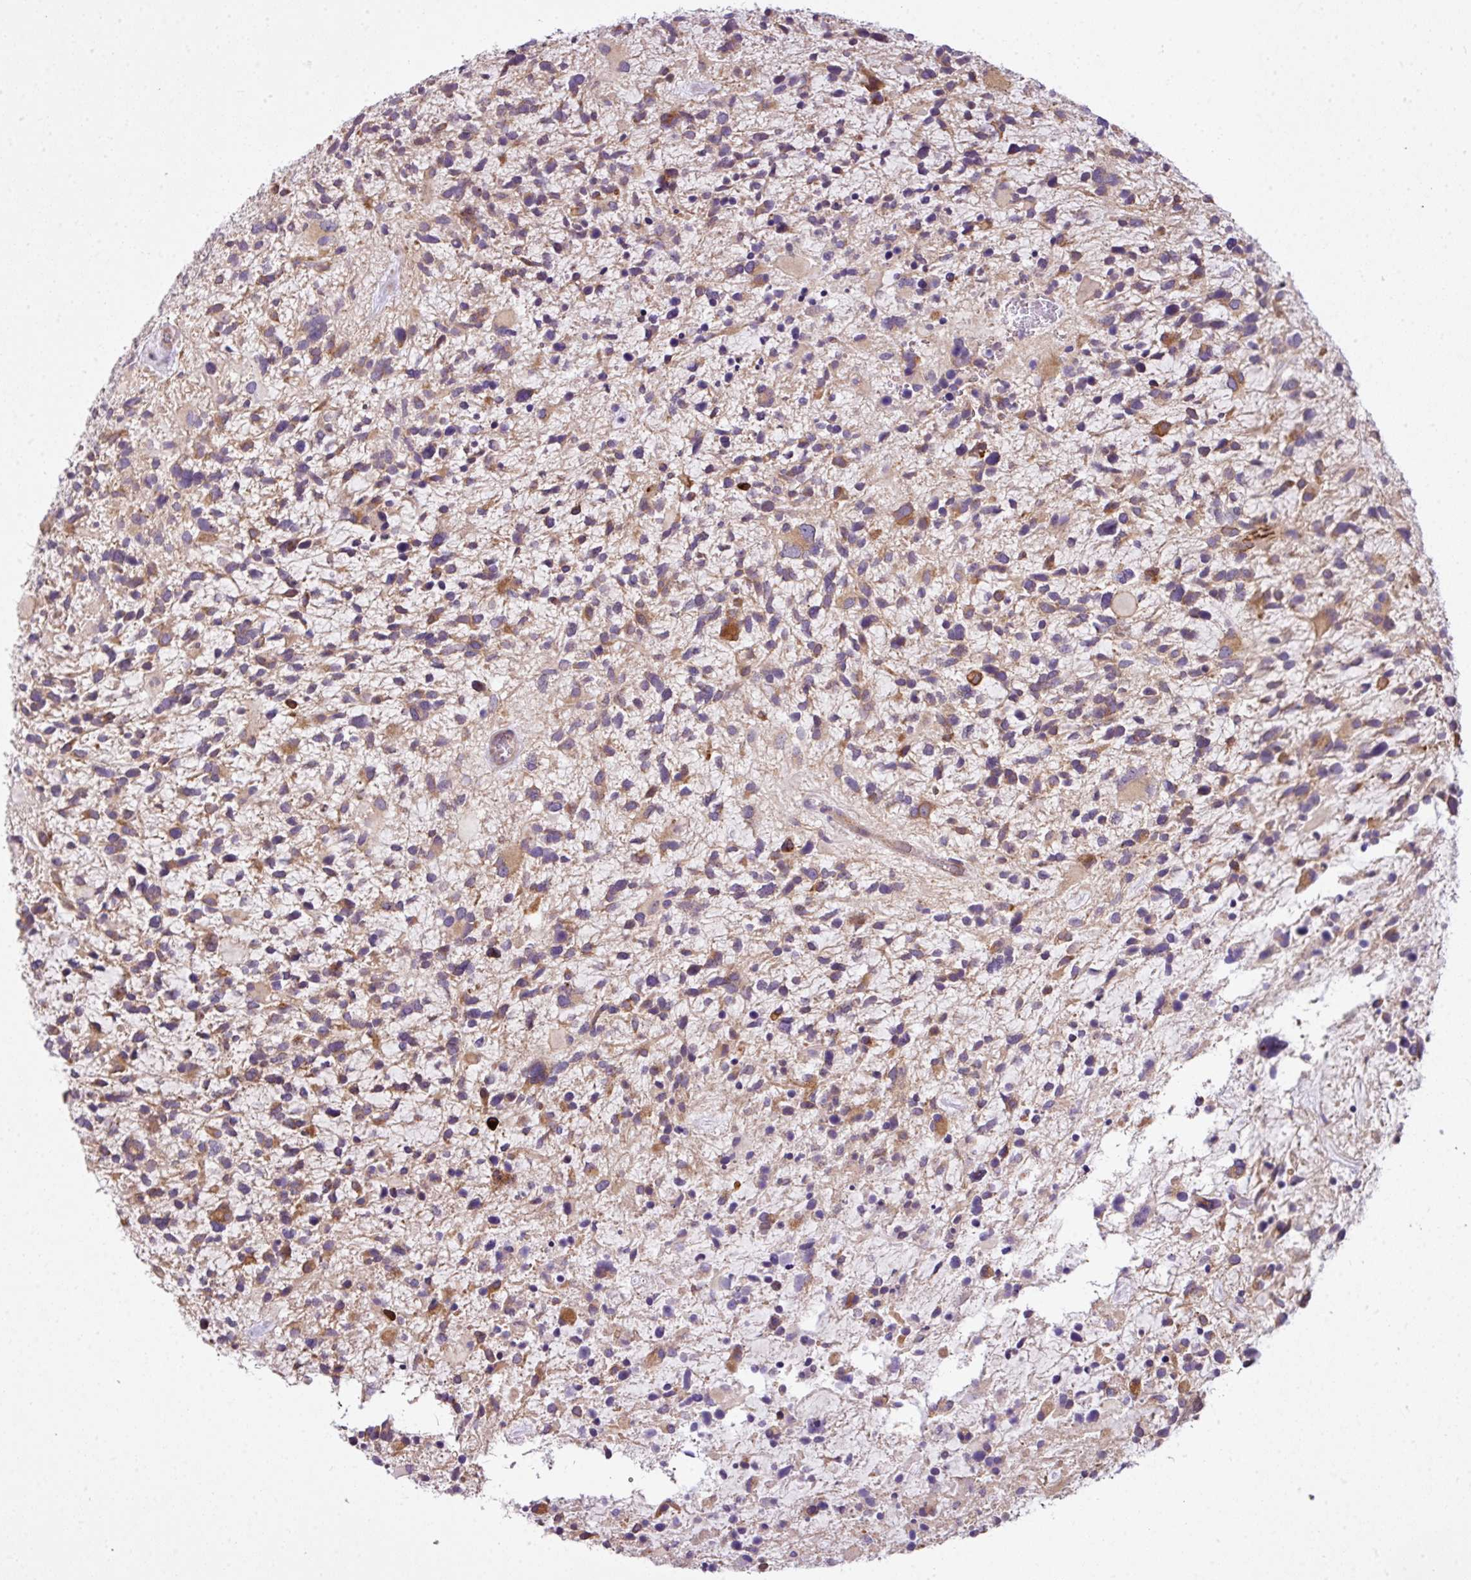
{"staining": {"intensity": "weak", "quantity": ">75%", "location": "cytoplasmic/membranous"}, "tissue": "glioma", "cell_type": "Tumor cells", "image_type": "cancer", "snomed": [{"axis": "morphology", "description": "Glioma, malignant, High grade"}, {"axis": "topography", "description": "Brain"}], "caption": "A high-resolution micrograph shows immunohistochemistry staining of malignant glioma (high-grade), which displays weak cytoplasmic/membranous staining in approximately >75% of tumor cells.", "gene": "COX18", "patient": {"sex": "female", "age": 11}}